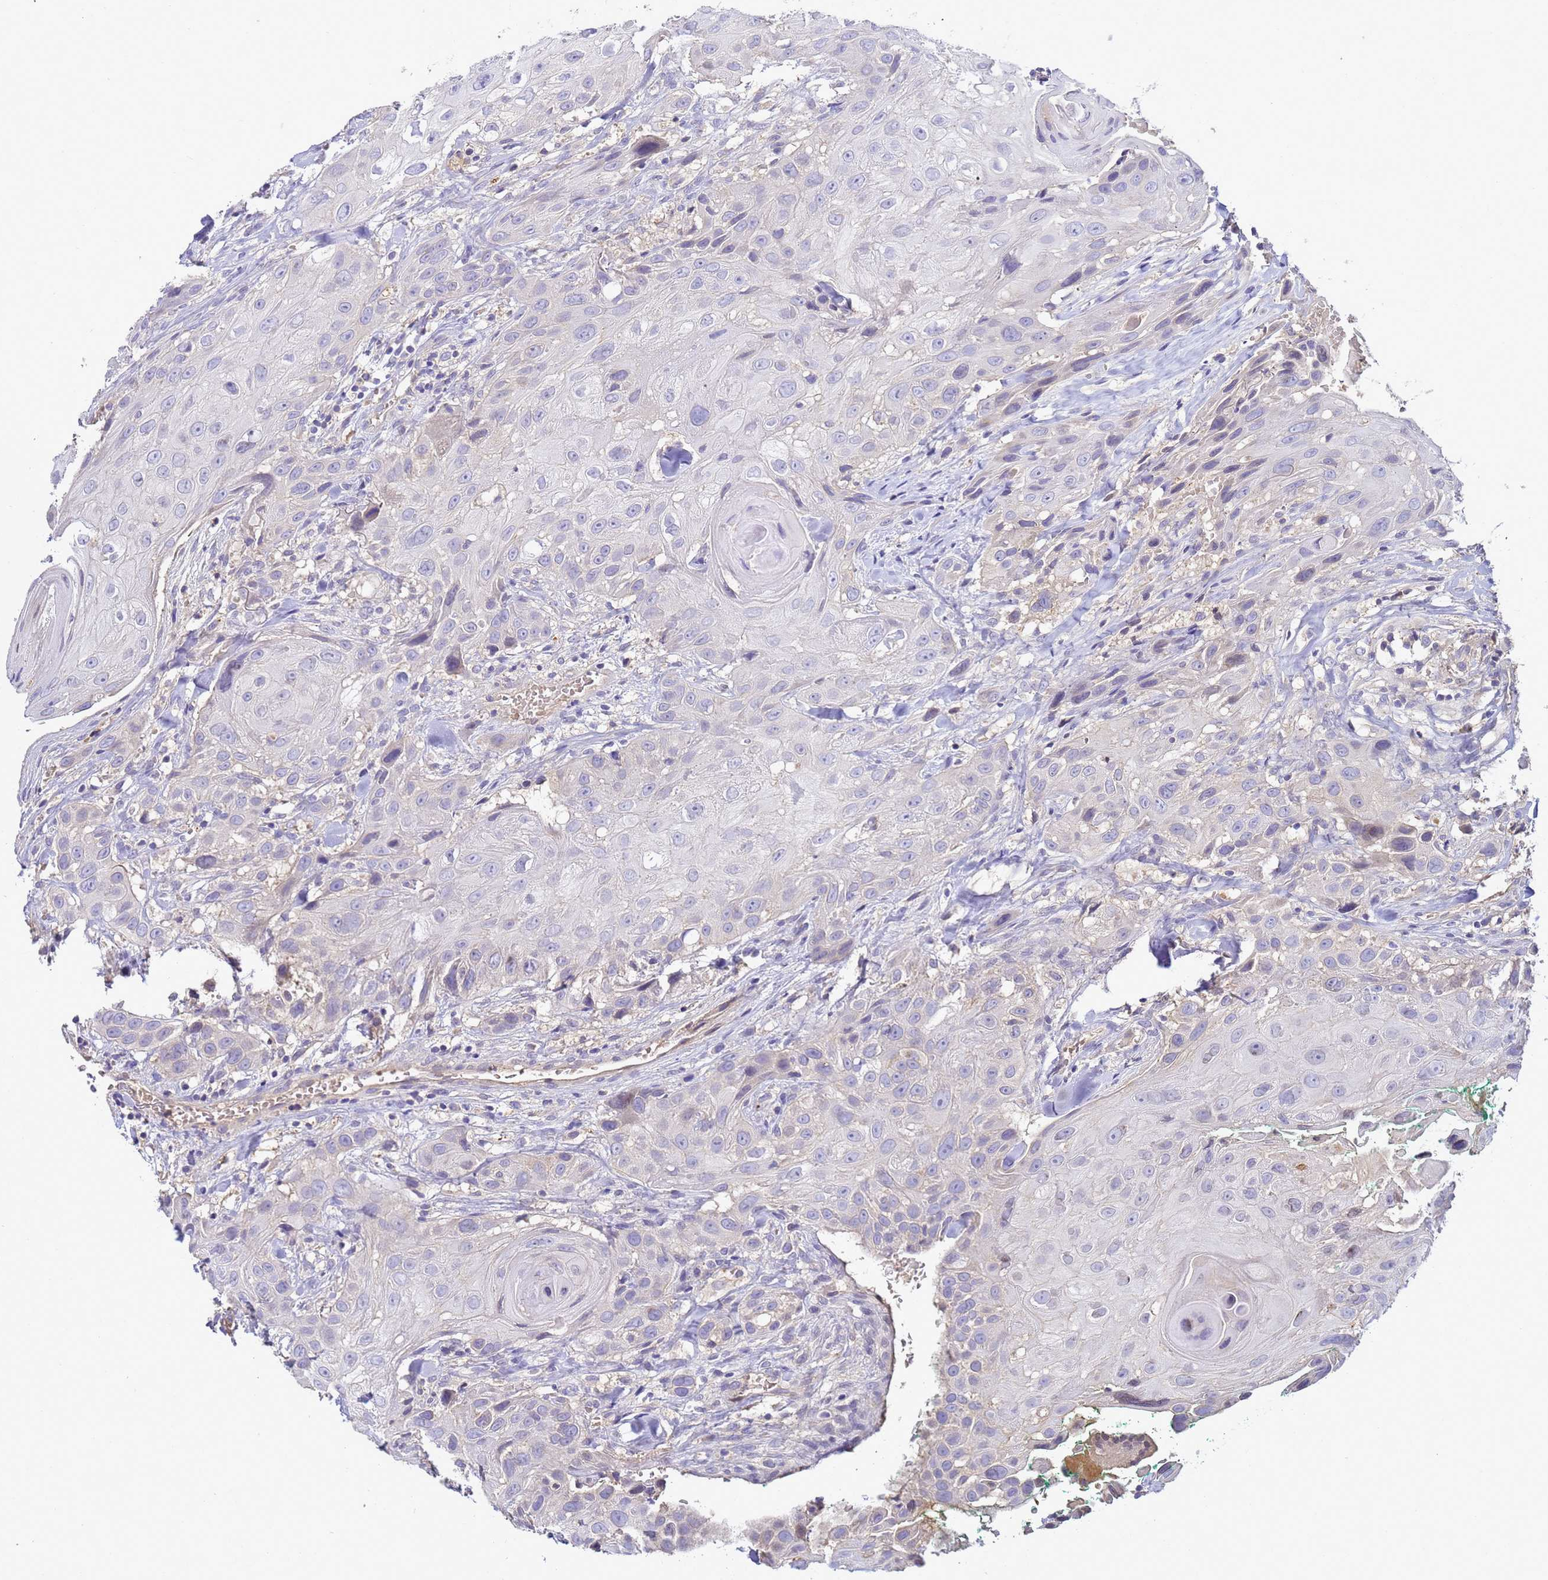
{"staining": {"intensity": "negative", "quantity": "none", "location": "none"}, "tissue": "head and neck cancer", "cell_type": "Tumor cells", "image_type": "cancer", "snomed": [{"axis": "morphology", "description": "Squamous cell carcinoma, NOS"}, {"axis": "topography", "description": "Head-Neck"}], "caption": "Image shows no significant protein staining in tumor cells of head and neck cancer.", "gene": "TBCD", "patient": {"sex": "male", "age": 81}}